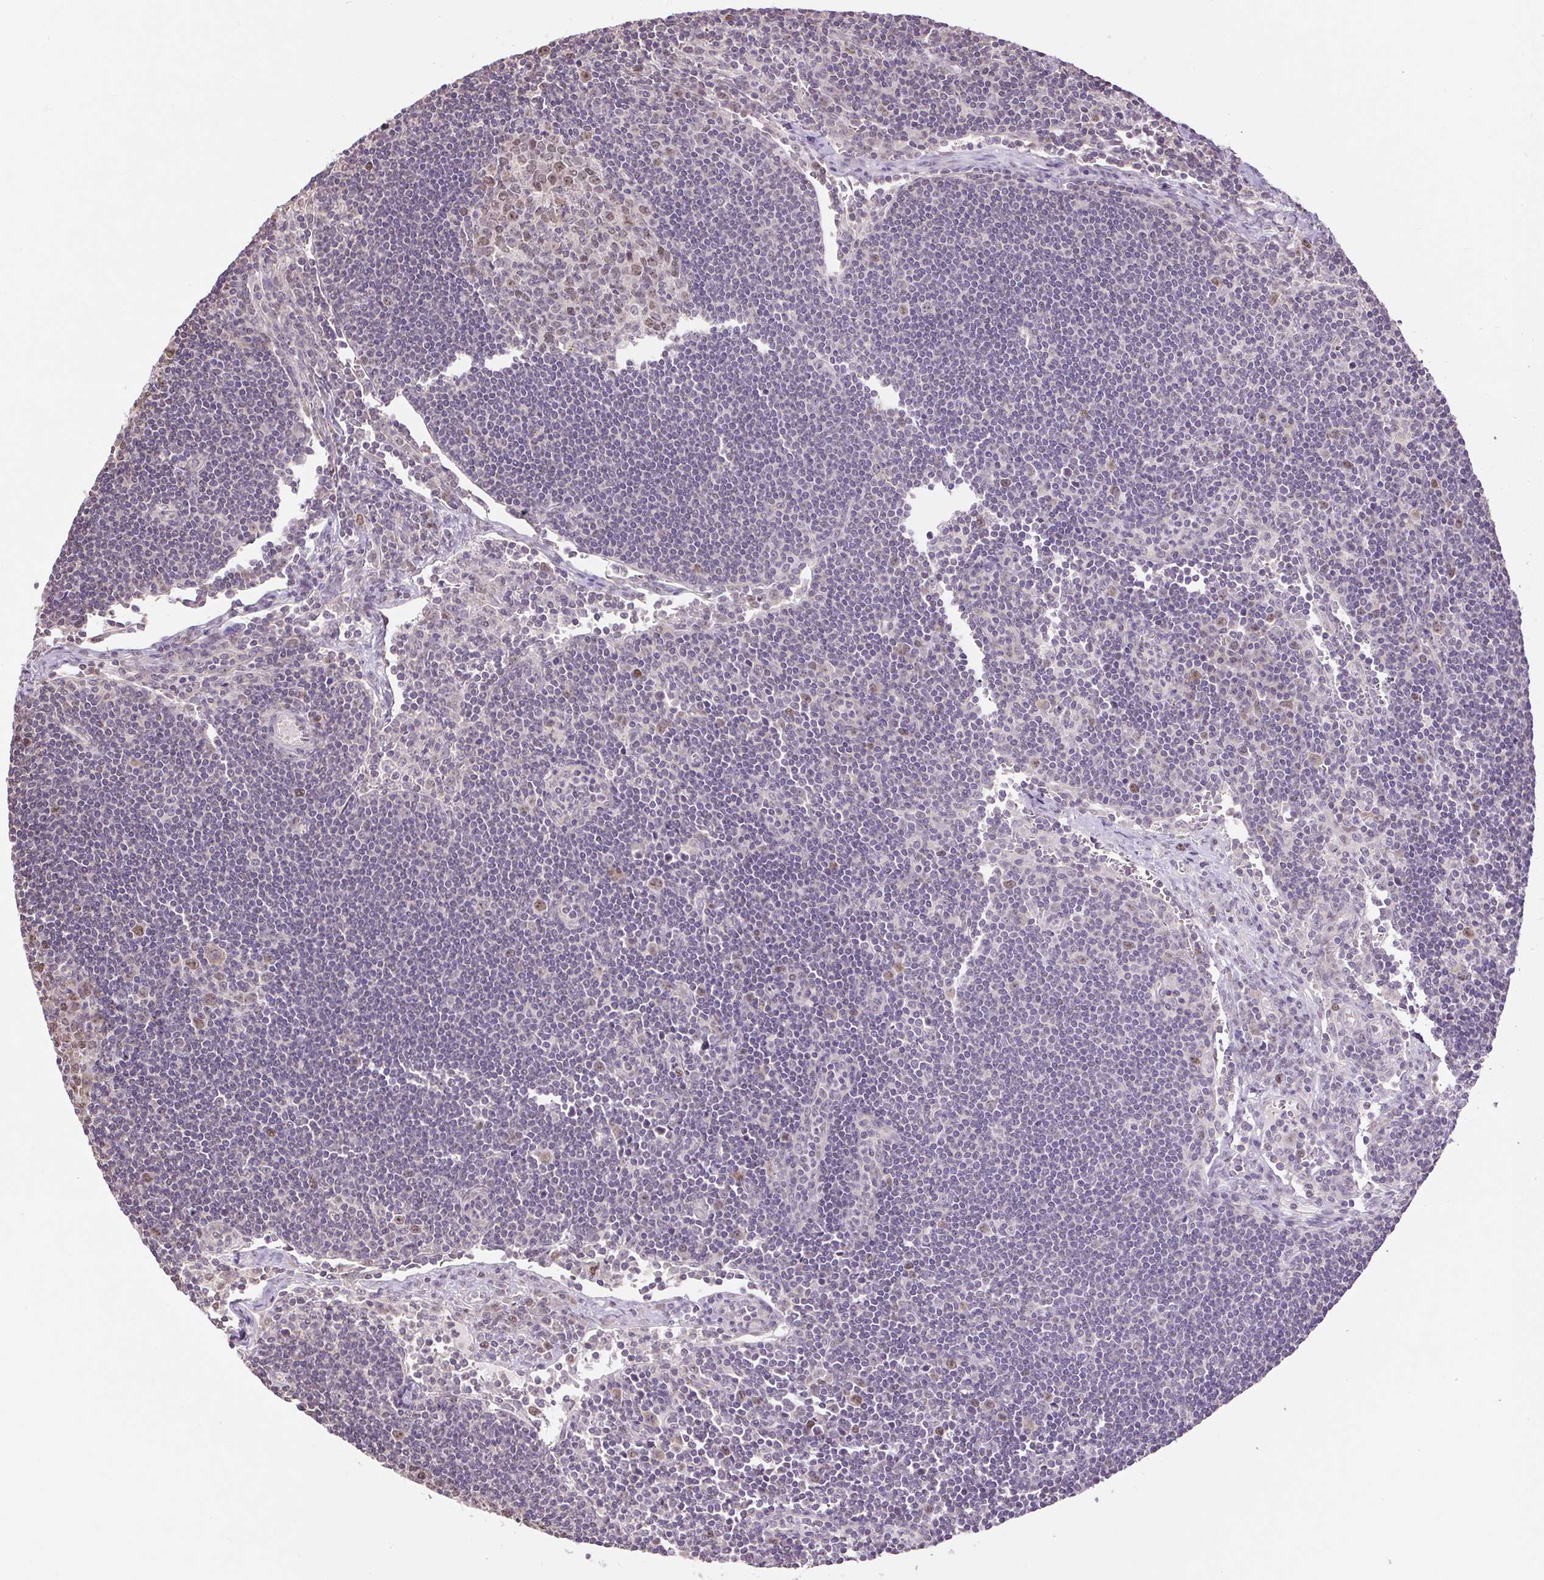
{"staining": {"intensity": "weak", "quantity": "25%-75%", "location": "nuclear"}, "tissue": "lymph node", "cell_type": "Germinal center cells", "image_type": "normal", "snomed": [{"axis": "morphology", "description": "Normal tissue, NOS"}, {"axis": "topography", "description": "Lymph node"}], "caption": "An immunohistochemistry (IHC) image of normal tissue is shown. Protein staining in brown labels weak nuclear positivity in lymph node within germinal center cells.", "gene": "RACGAP1", "patient": {"sex": "female", "age": 29}}